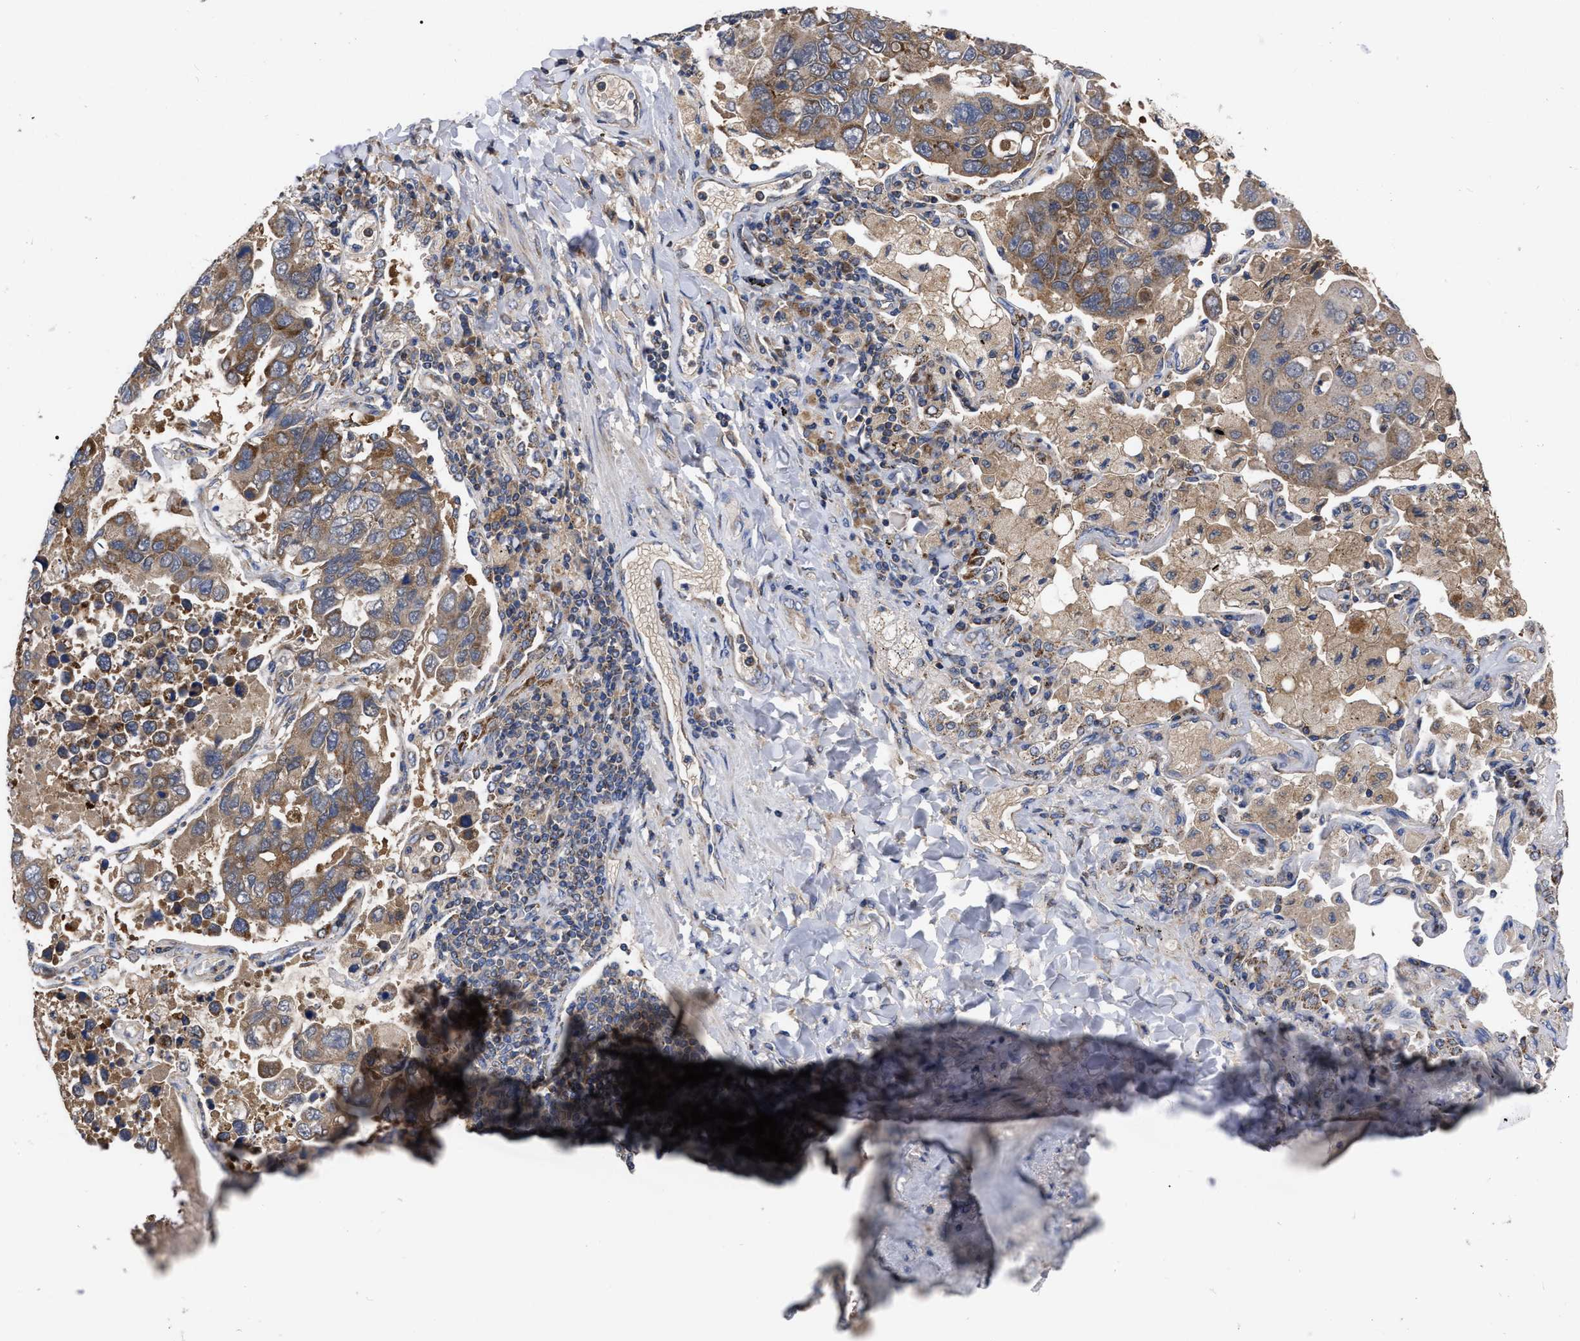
{"staining": {"intensity": "moderate", "quantity": ">75%", "location": "cytoplasmic/membranous"}, "tissue": "lung cancer", "cell_type": "Tumor cells", "image_type": "cancer", "snomed": [{"axis": "morphology", "description": "Adenocarcinoma, NOS"}, {"axis": "topography", "description": "Lung"}], "caption": "Adenocarcinoma (lung) was stained to show a protein in brown. There is medium levels of moderate cytoplasmic/membranous expression in about >75% of tumor cells.", "gene": "CDKN2C", "patient": {"sex": "male", "age": 64}}